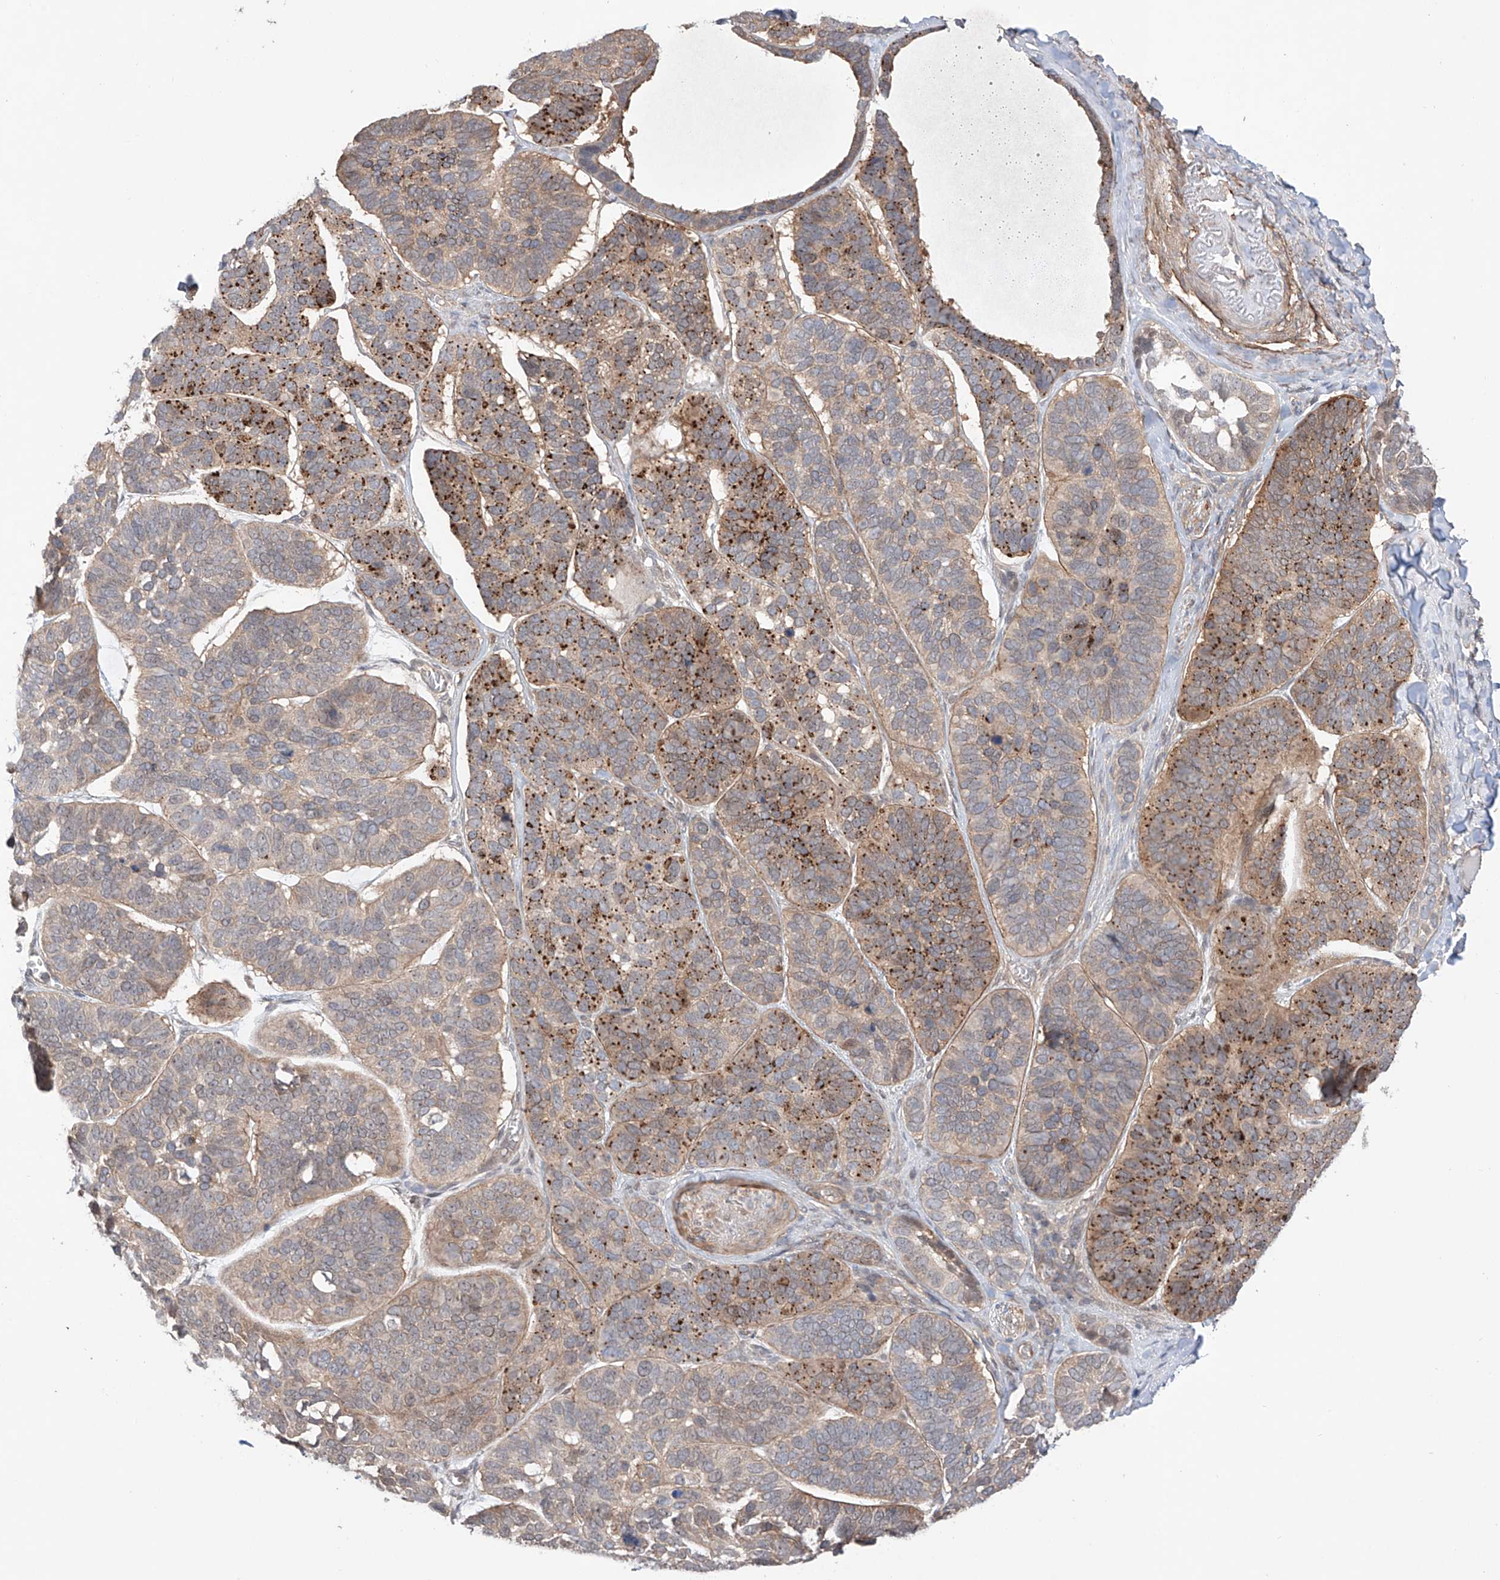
{"staining": {"intensity": "strong", "quantity": "25%-75%", "location": "cytoplasmic/membranous"}, "tissue": "skin cancer", "cell_type": "Tumor cells", "image_type": "cancer", "snomed": [{"axis": "morphology", "description": "Basal cell carcinoma"}, {"axis": "topography", "description": "Skin"}], "caption": "Immunohistochemical staining of basal cell carcinoma (skin) exhibits high levels of strong cytoplasmic/membranous protein positivity in approximately 25%-75% of tumor cells. (IHC, brightfield microscopy, high magnification).", "gene": "TSR2", "patient": {"sex": "male", "age": 62}}